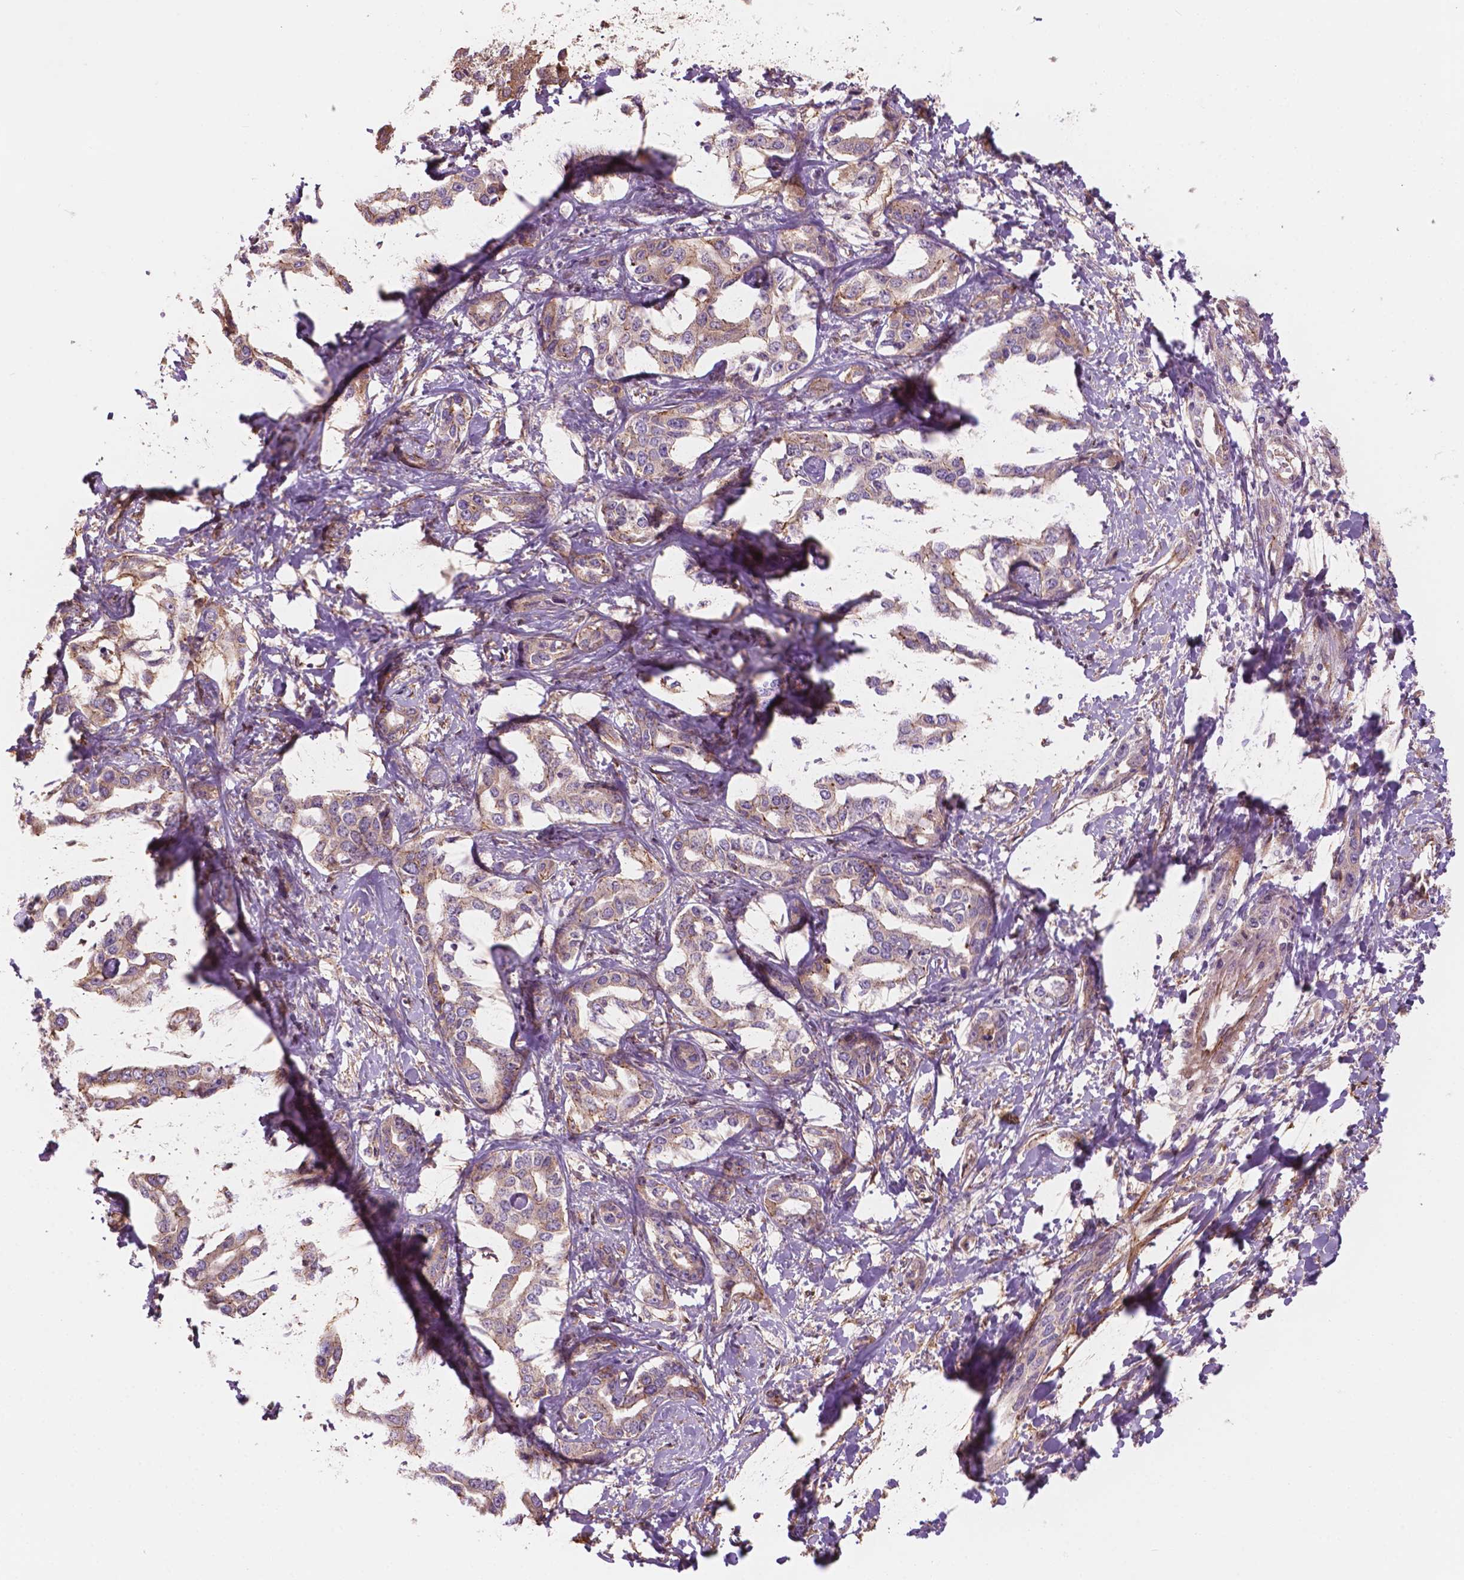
{"staining": {"intensity": "moderate", "quantity": "<25%", "location": "cytoplasmic/membranous"}, "tissue": "liver cancer", "cell_type": "Tumor cells", "image_type": "cancer", "snomed": [{"axis": "morphology", "description": "Cholangiocarcinoma"}, {"axis": "topography", "description": "Liver"}], "caption": "Immunohistochemical staining of liver cancer exhibits moderate cytoplasmic/membranous protein positivity in approximately <25% of tumor cells. The protein of interest is shown in brown color, while the nuclei are stained blue.", "gene": "SURF4", "patient": {"sex": "male", "age": 59}}